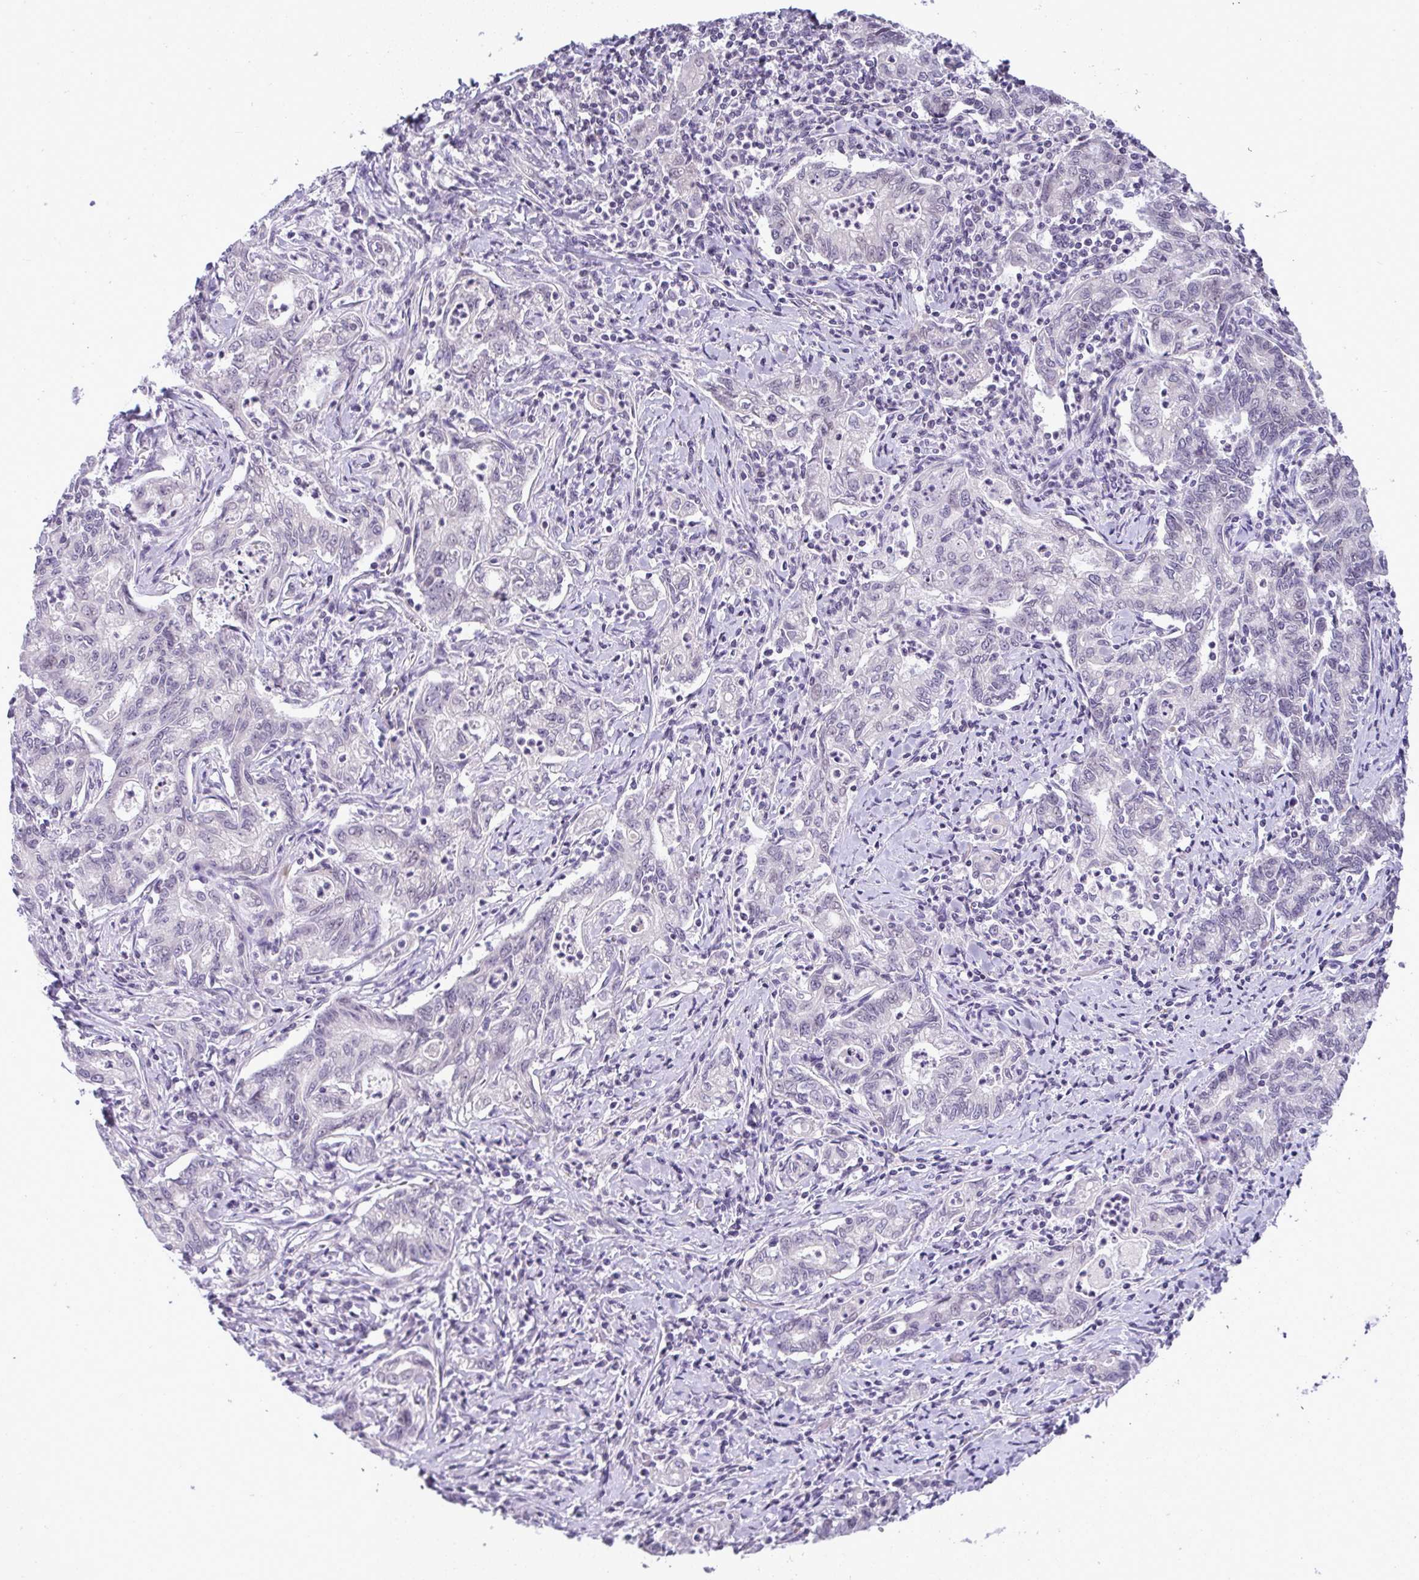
{"staining": {"intensity": "negative", "quantity": "none", "location": "none"}, "tissue": "stomach cancer", "cell_type": "Tumor cells", "image_type": "cancer", "snomed": [{"axis": "morphology", "description": "Adenocarcinoma, NOS"}, {"axis": "topography", "description": "Stomach, upper"}], "caption": "There is no significant expression in tumor cells of stomach cancer. (Brightfield microscopy of DAB immunohistochemistry at high magnification).", "gene": "CACNA1S", "patient": {"sex": "female", "age": 79}}